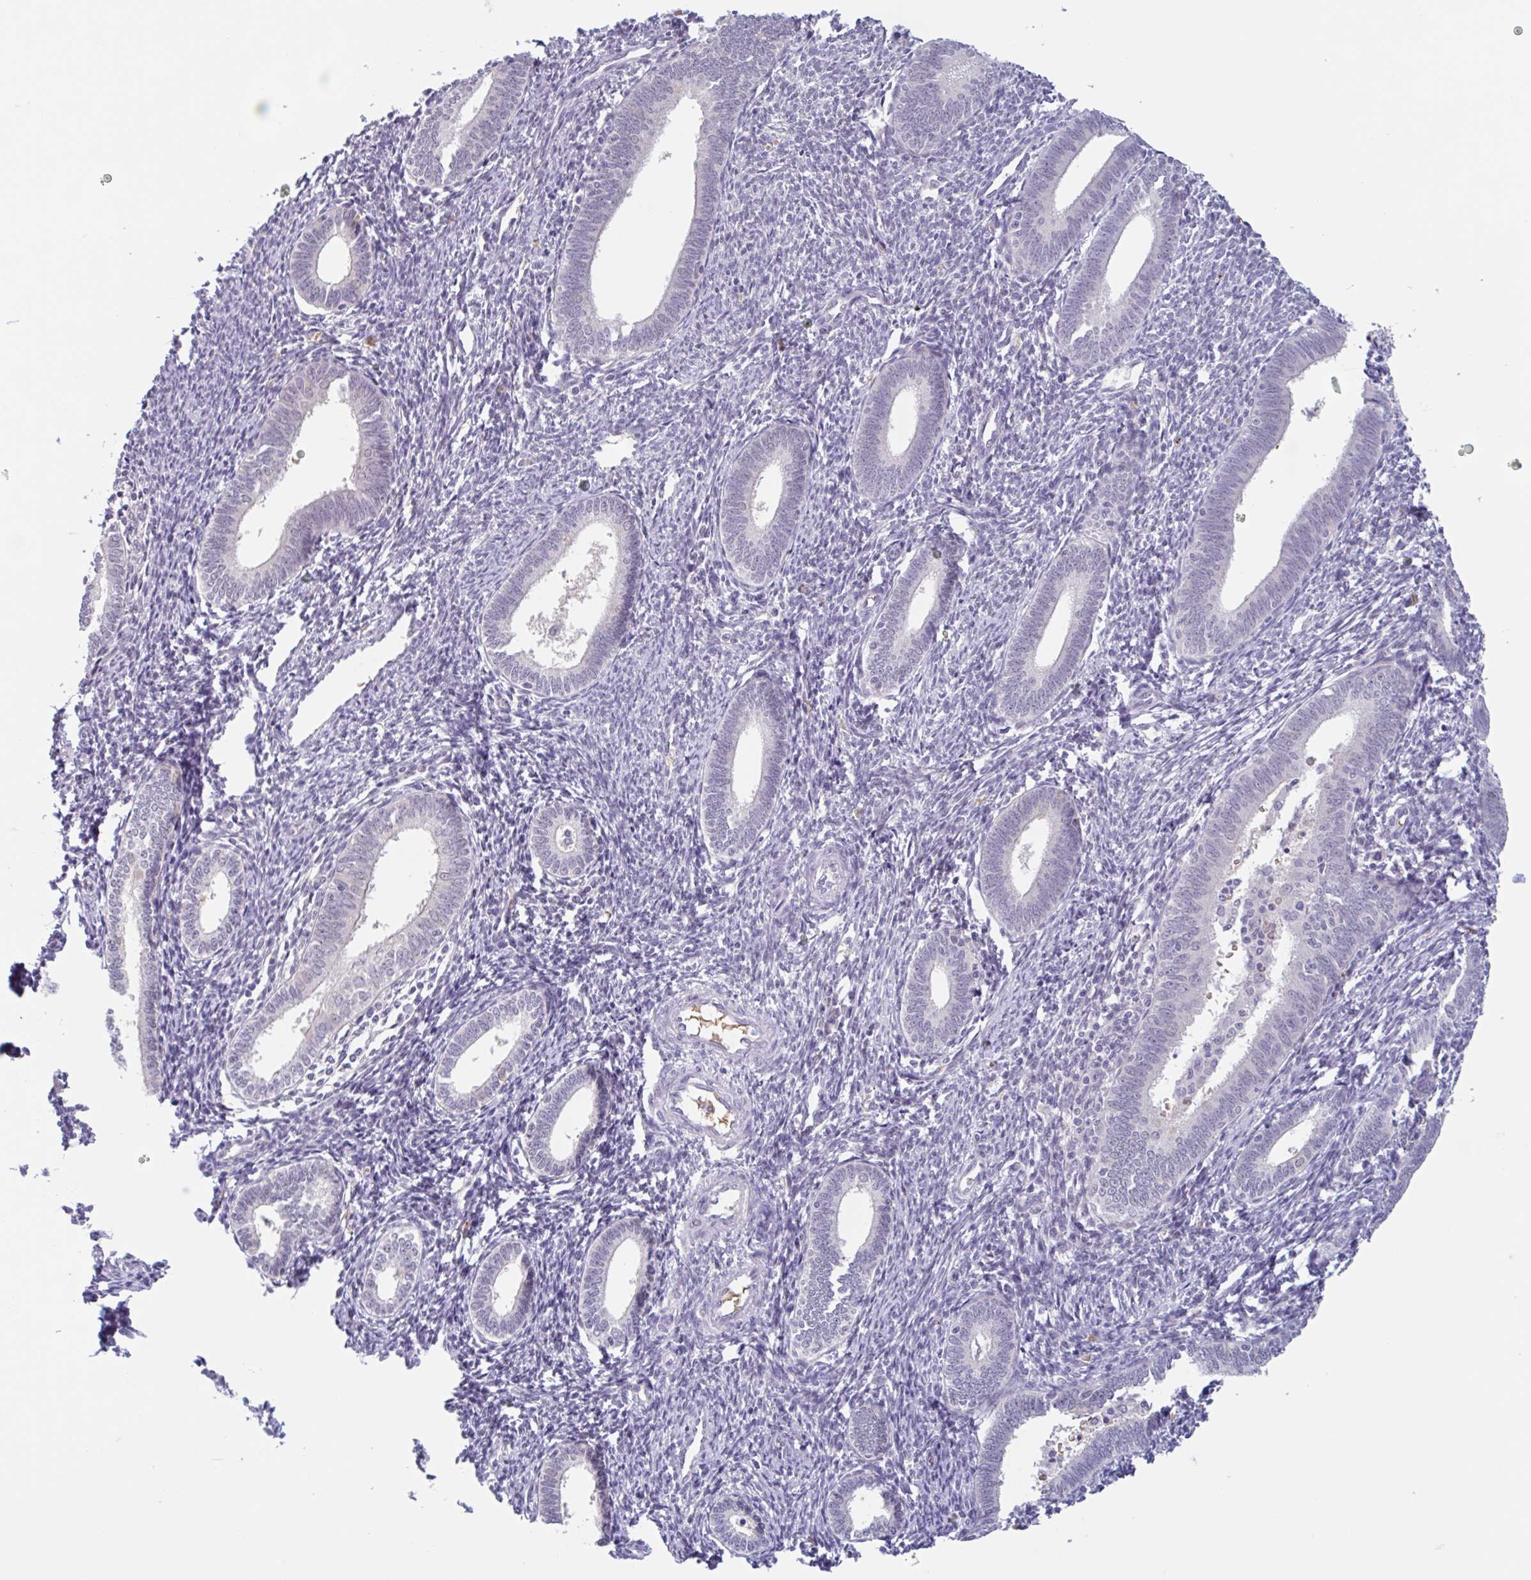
{"staining": {"intensity": "negative", "quantity": "none", "location": "none"}, "tissue": "endometrium", "cell_type": "Cells in endometrial stroma", "image_type": "normal", "snomed": [{"axis": "morphology", "description": "Normal tissue, NOS"}, {"axis": "topography", "description": "Endometrium"}], "caption": "A high-resolution histopathology image shows IHC staining of normal endometrium, which demonstrates no significant expression in cells in endometrial stroma. (DAB immunohistochemistry (IHC) with hematoxylin counter stain).", "gene": "RHAG", "patient": {"sex": "female", "age": 41}}